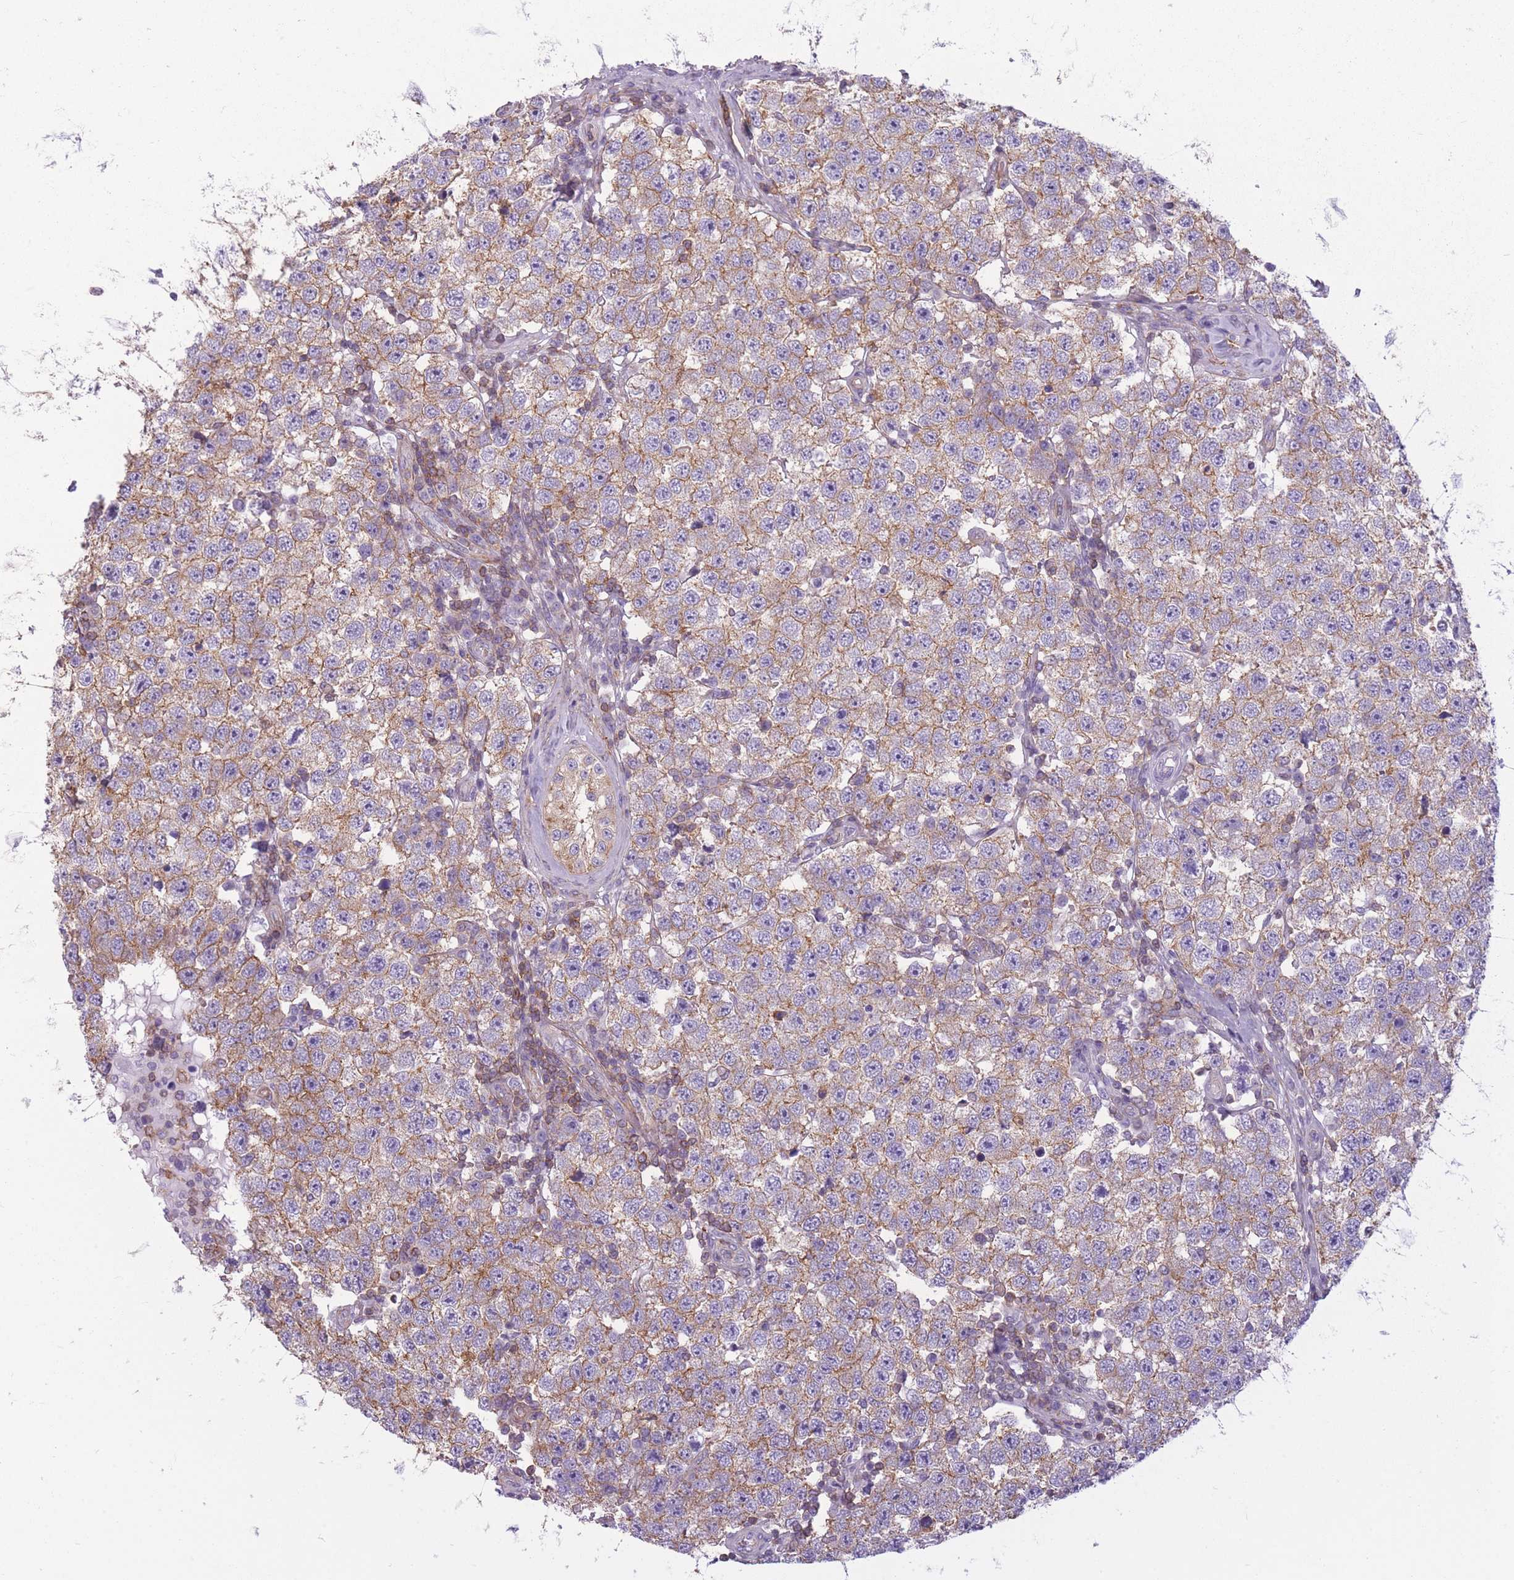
{"staining": {"intensity": "moderate", "quantity": "25%-75%", "location": "cytoplasmic/membranous"}, "tissue": "testis cancer", "cell_type": "Tumor cells", "image_type": "cancer", "snomed": [{"axis": "morphology", "description": "Seminoma, NOS"}, {"axis": "topography", "description": "Testis"}], "caption": "Immunohistochemistry staining of testis cancer (seminoma), which shows medium levels of moderate cytoplasmic/membranous positivity in approximately 25%-75% of tumor cells indicating moderate cytoplasmic/membranous protein expression. The staining was performed using DAB (3,3'-diaminobenzidine) (brown) for protein detection and nuclei were counterstained in hematoxylin (blue).", "gene": "ADD1", "patient": {"sex": "male", "age": 34}}